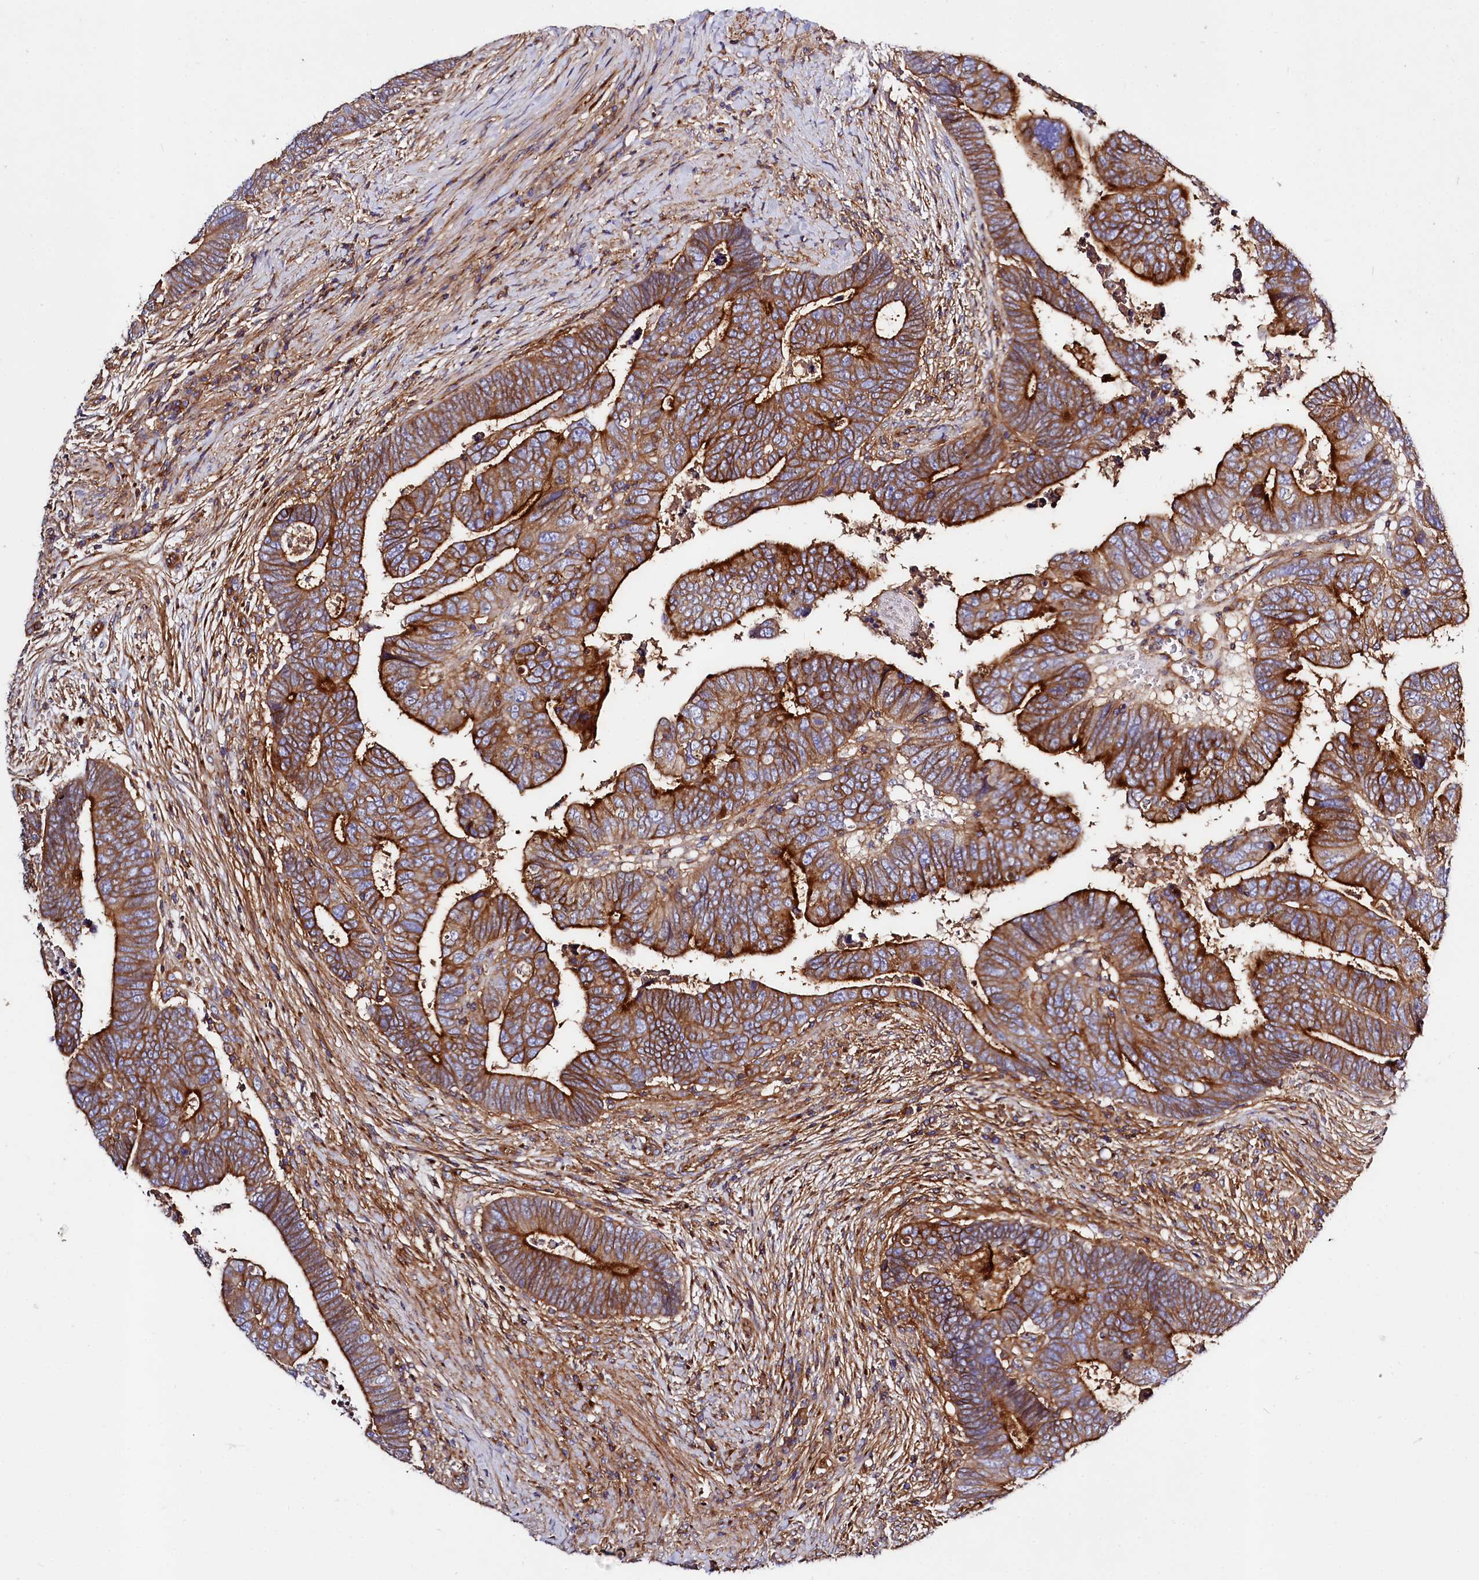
{"staining": {"intensity": "strong", "quantity": ">75%", "location": "cytoplasmic/membranous"}, "tissue": "colorectal cancer", "cell_type": "Tumor cells", "image_type": "cancer", "snomed": [{"axis": "morphology", "description": "Normal tissue, NOS"}, {"axis": "morphology", "description": "Adenocarcinoma, NOS"}, {"axis": "topography", "description": "Rectum"}], "caption": "Adenocarcinoma (colorectal) stained with DAB IHC shows high levels of strong cytoplasmic/membranous expression in about >75% of tumor cells.", "gene": "ANO6", "patient": {"sex": "female", "age": 65}}